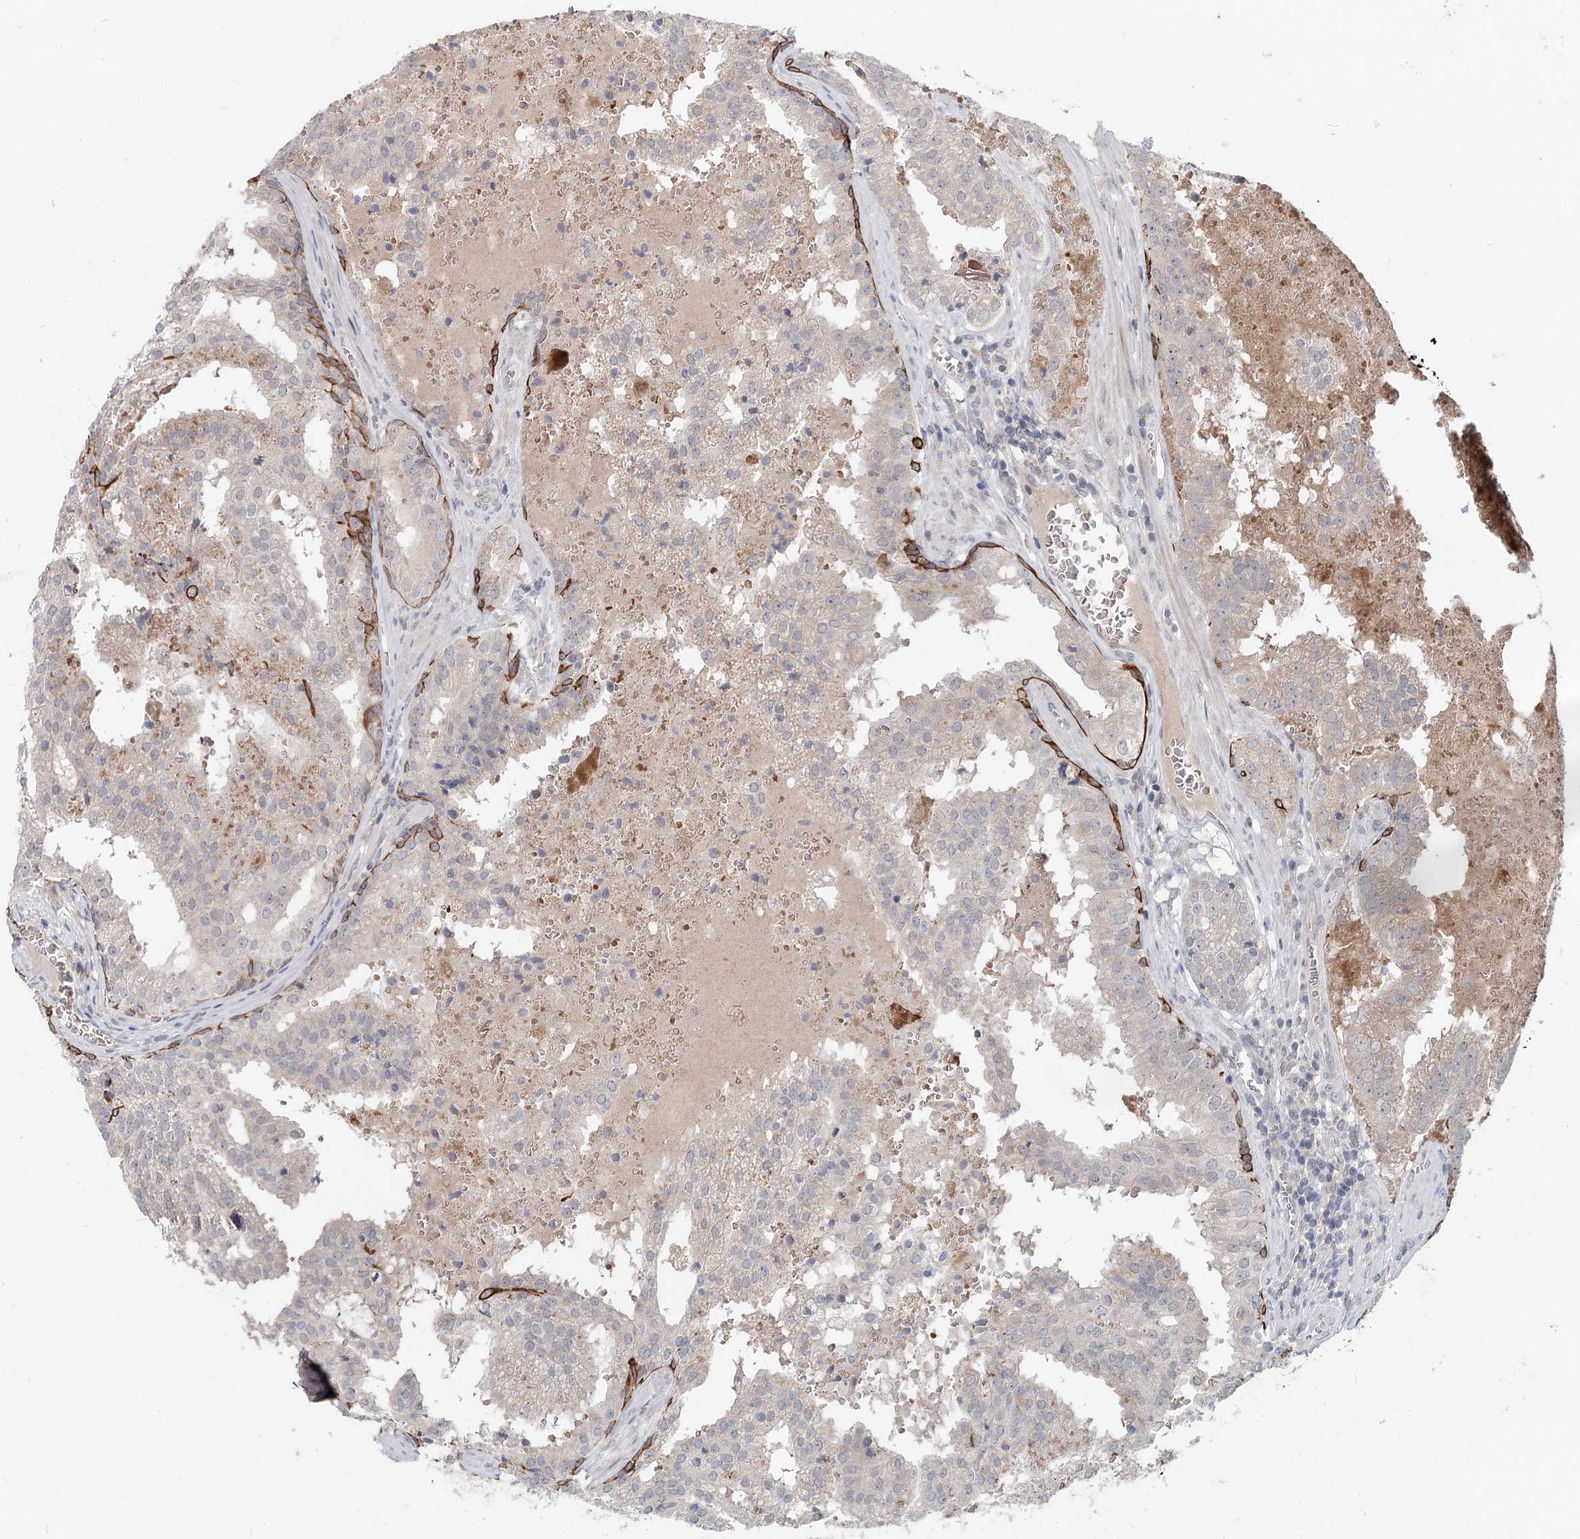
{"staining": {"intensity": "negative", "quantity": "none", "location": "none"}, "tissue": "prostate cancer", "cell_type": "Tumor cells", "image_type": "cancer", "snomed": [{"axis": "morphology", "description": "Adenocarcinoma, High grade"}, {"axis": "topography", "description": "Prostate"}], "caption": "Protein analysis of prostate cancer exhibits no significant expression in tumor cells.", "gene": "FBXO7", "patient": {"sex": "male", "age": 68}}